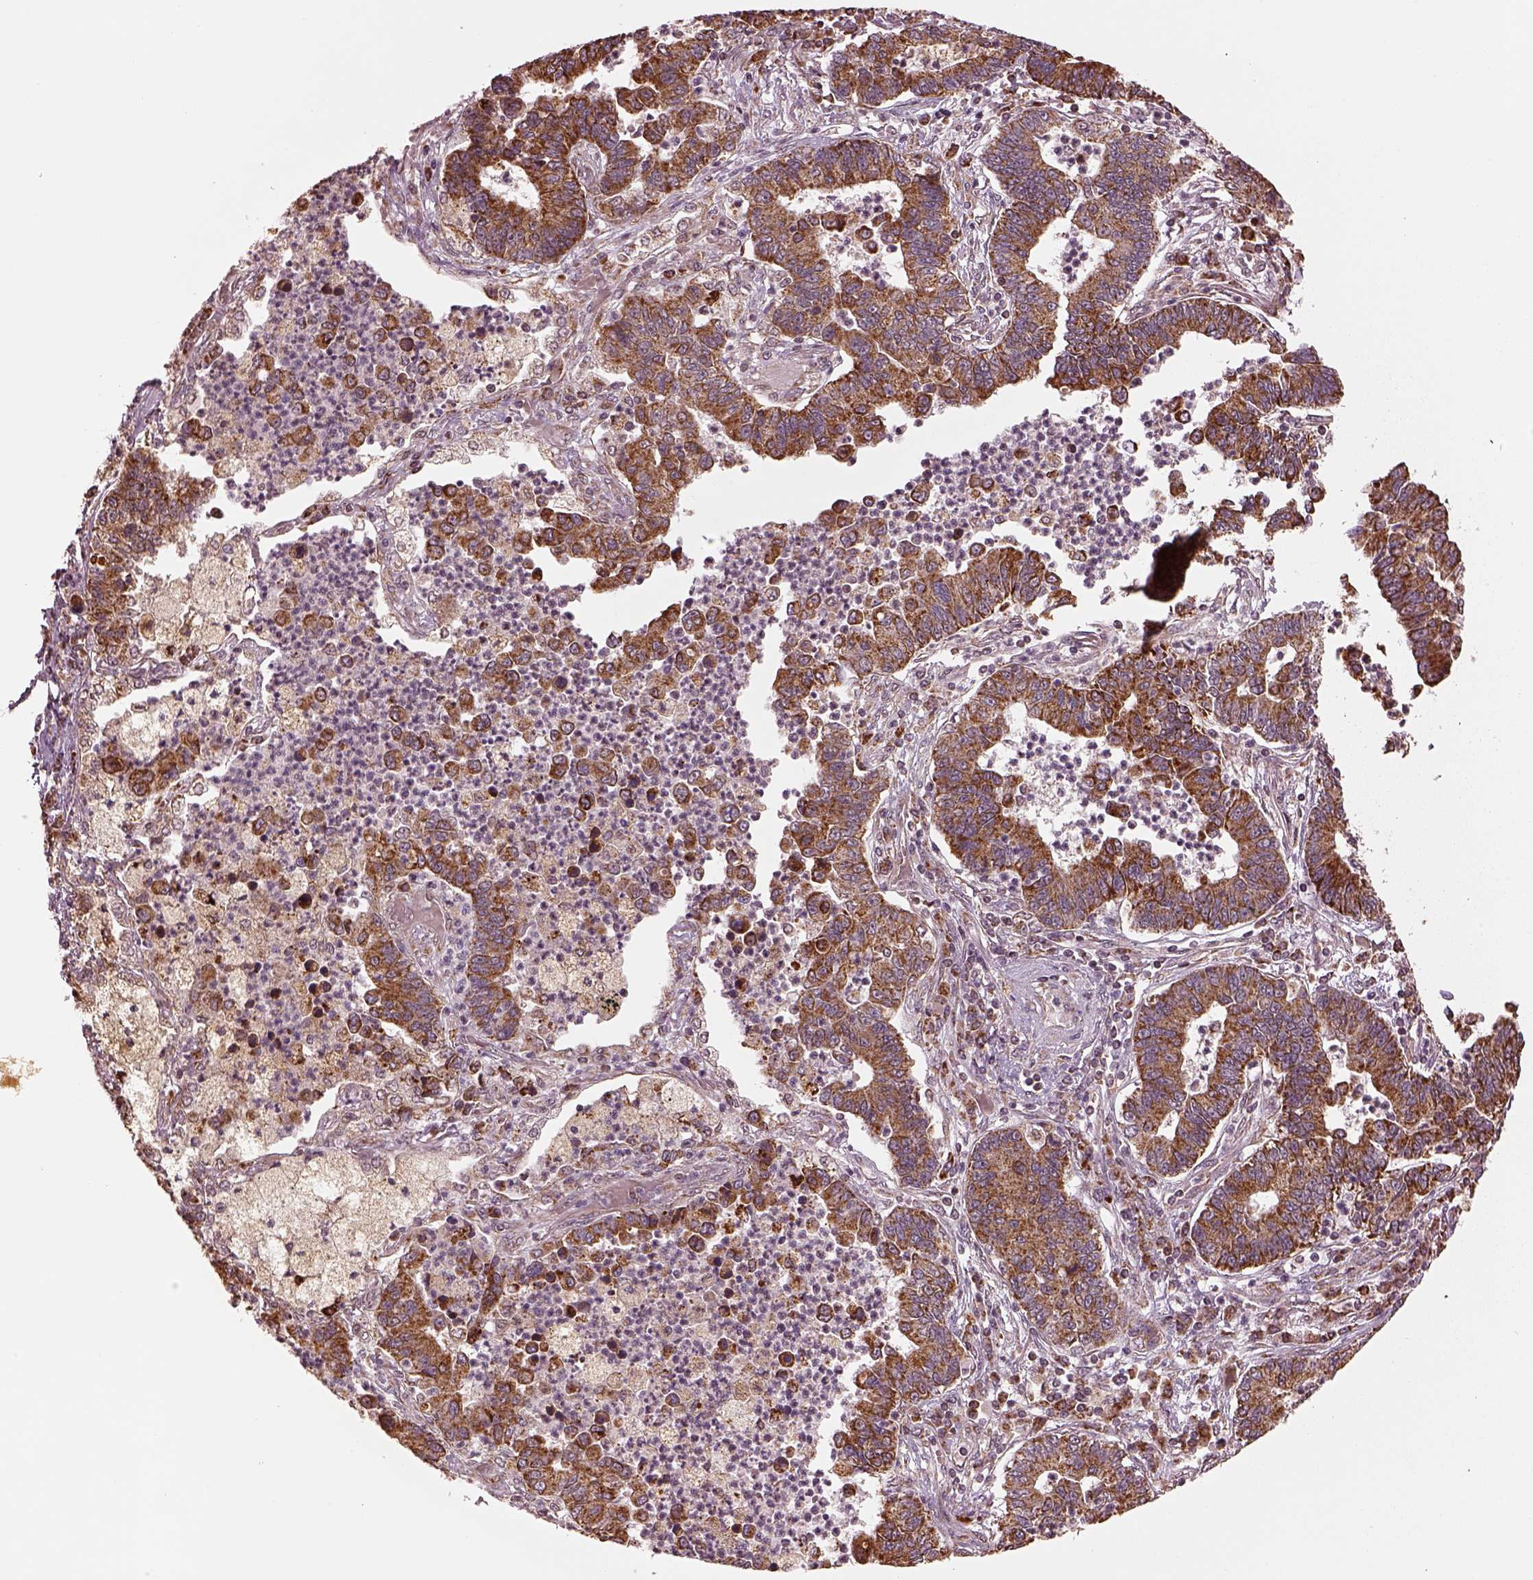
{"staining": {"intensity": "strong", "quantity": ">75%", "location": "cytoplasmic/membranous"}, "tissue": "lung cancer", "cell_type": "Tumor cells", "image_type": "cancer", "snomed": [{"axis": "morphology", "description": "Adenocarcinoma, NOS"}, {"axis": "topography", "description": "Lung"}], "caption": "Strong cytoplasmic/membranous expression is appreciated in about >75% of tumor cells in lung adenocarcinoma. (IHC, brightfield microscopy, high magnification).", "gene": "SEL1L3", "patient": {"sex": "female", "age": 57}}